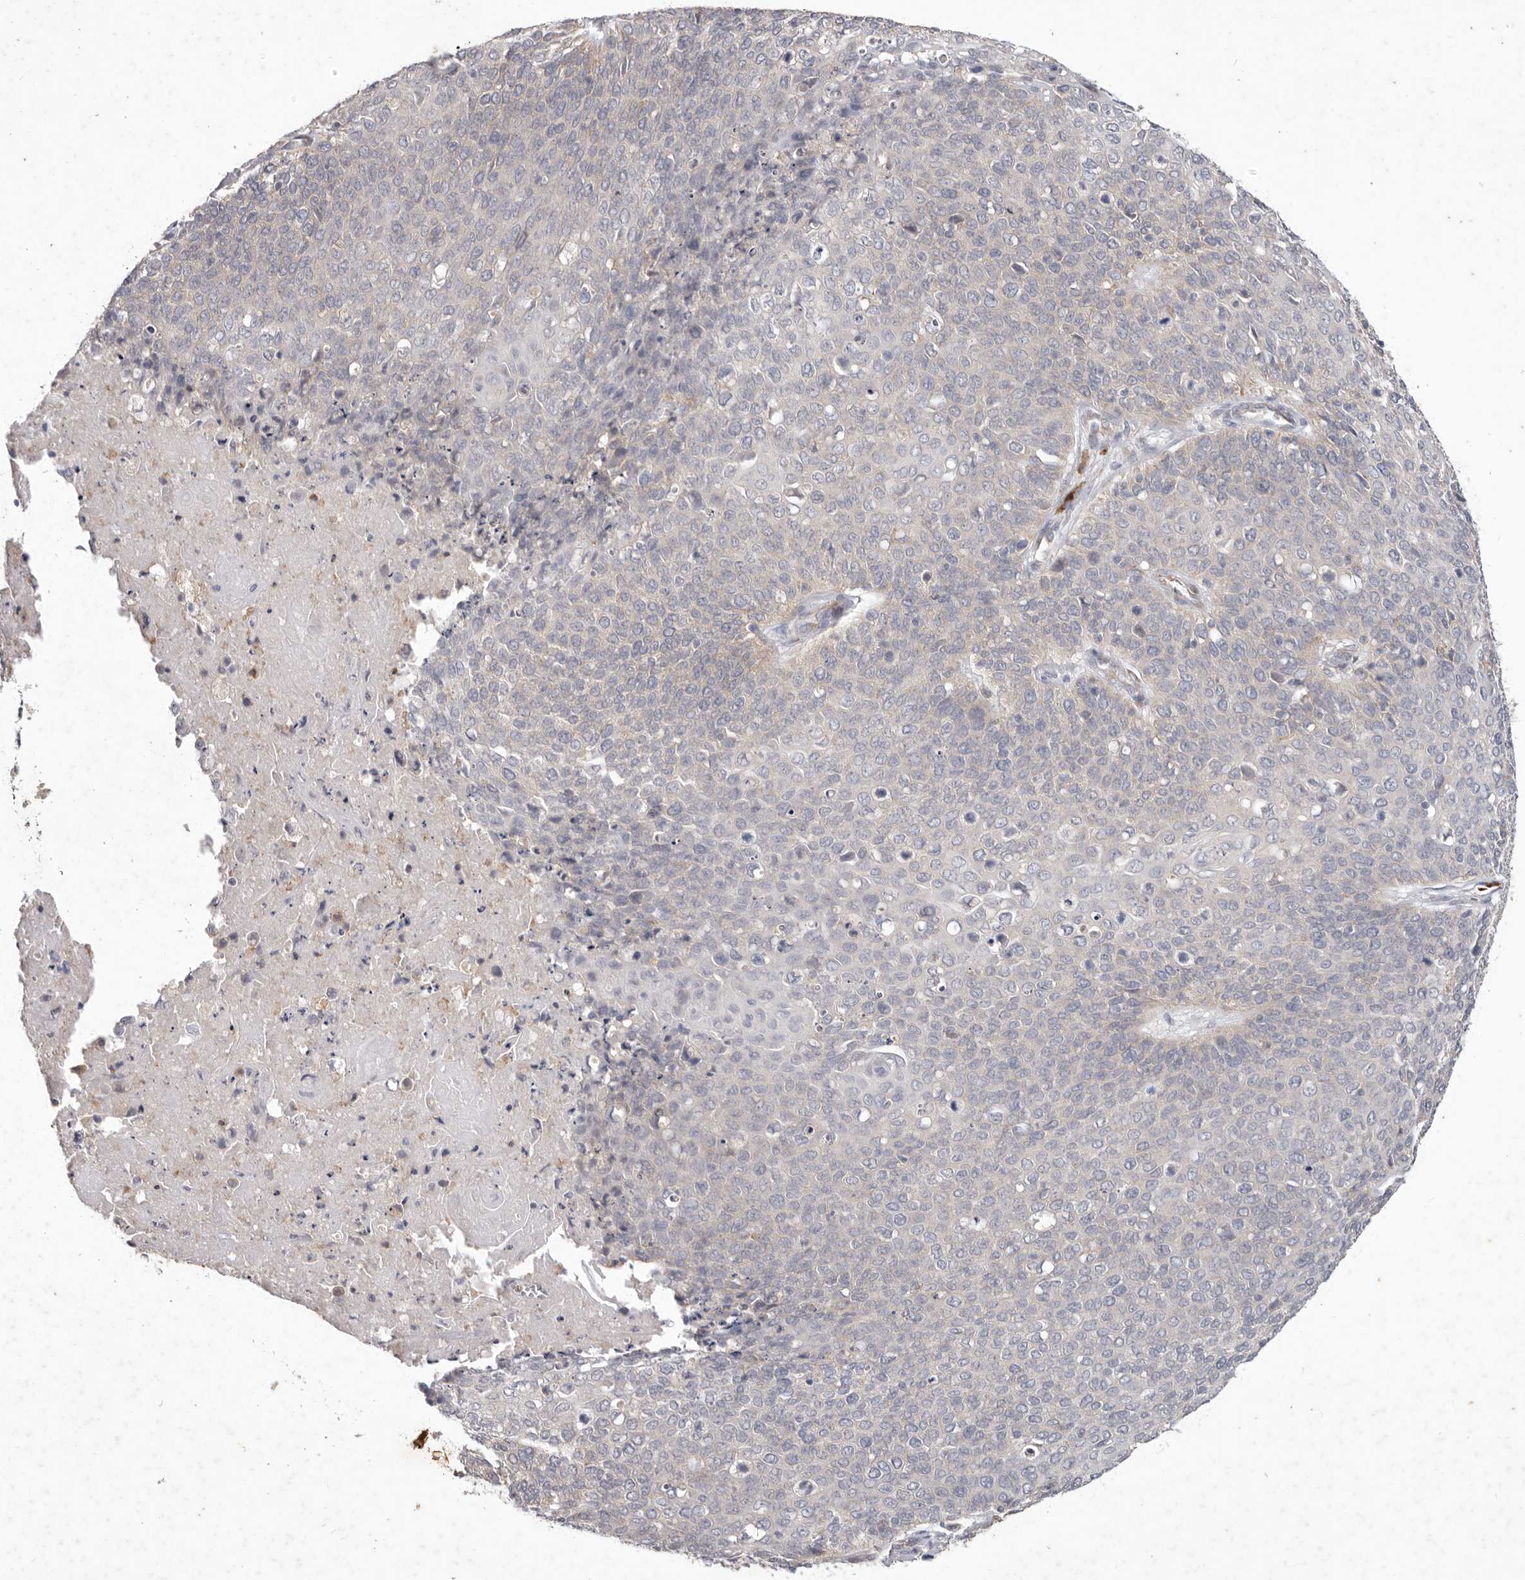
{"staining": {"intensity": "negative", "quantity": "none", "location": "none"}, "tissue": "cervical cancer", "cell_type": "Tumor cells", "image_type": "cancer", "snomed": [{"axis": "morphology", "description": "Squamous cell carcinoma, NOS"}, {"axis": "topography", "description": "Cervix"}], "caption": "IHC histopathology image of human cervical cancer stained for a protein (brown), which displays no expression in tumor cells.", "gene": "WDR77", "patient": {"sex": "female", "age": 39}}